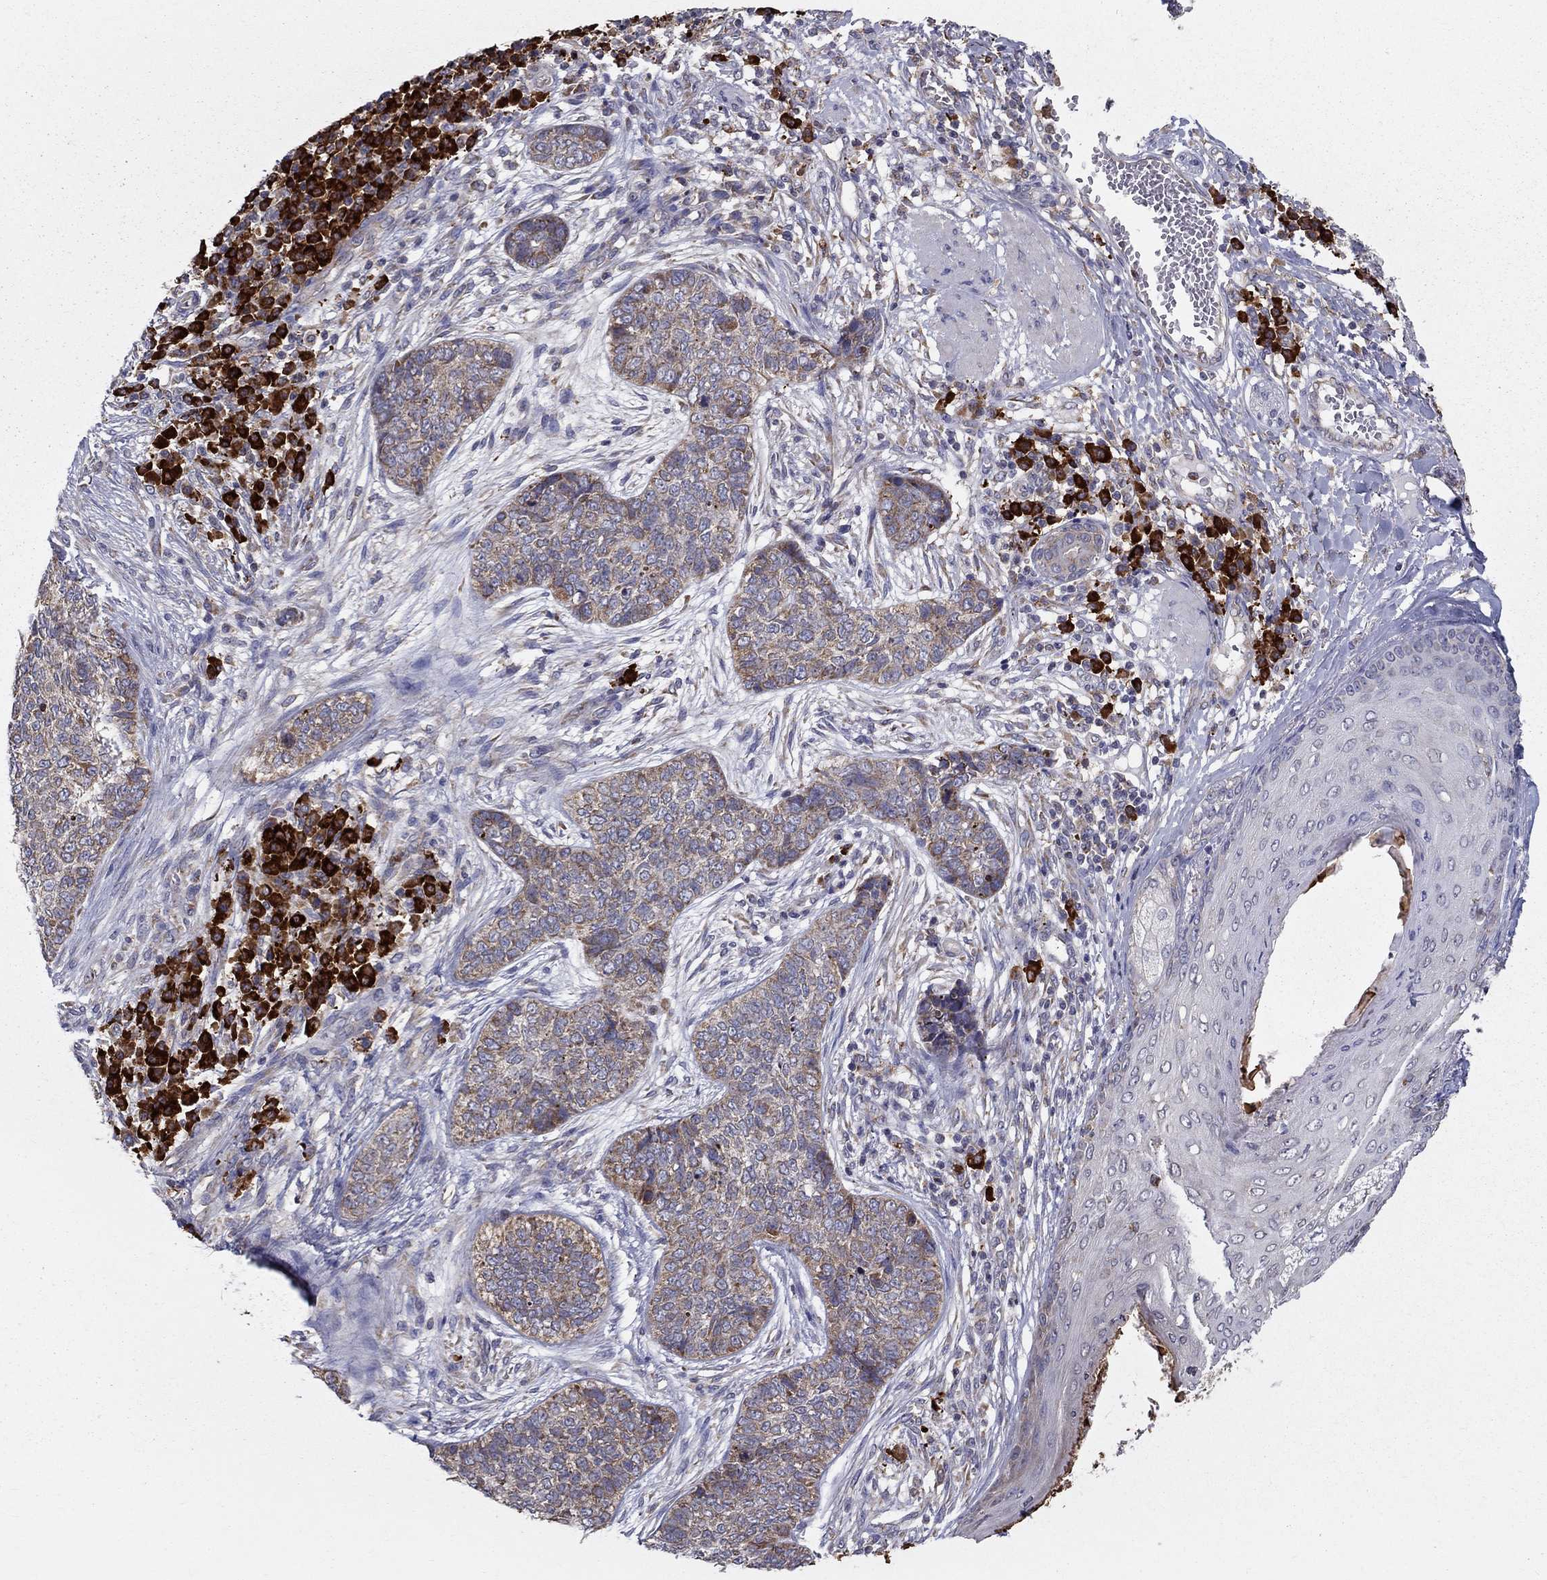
{"staining": {"intensity": "moderate", "quantity": "25%-75%", "location": "cytoplasmic/membranous"}, "tissue": "skin cancer", "cell_type": "Tumor cells", "image_type": "cancer", "snomed": [{"axis": "morphology", "description": "Basal cell carcinoma"}, {"axis": "topography", "description": "Skin"}], "caption": "A high-resolution micrograph shows IHC staining of skin cancer, which reveals moderate cytoplasmic/membranous expression in approximately 25%-75% of tumor cells.", "gene": "PRDX4", "patient": {"sex": "female", "age": 69}}